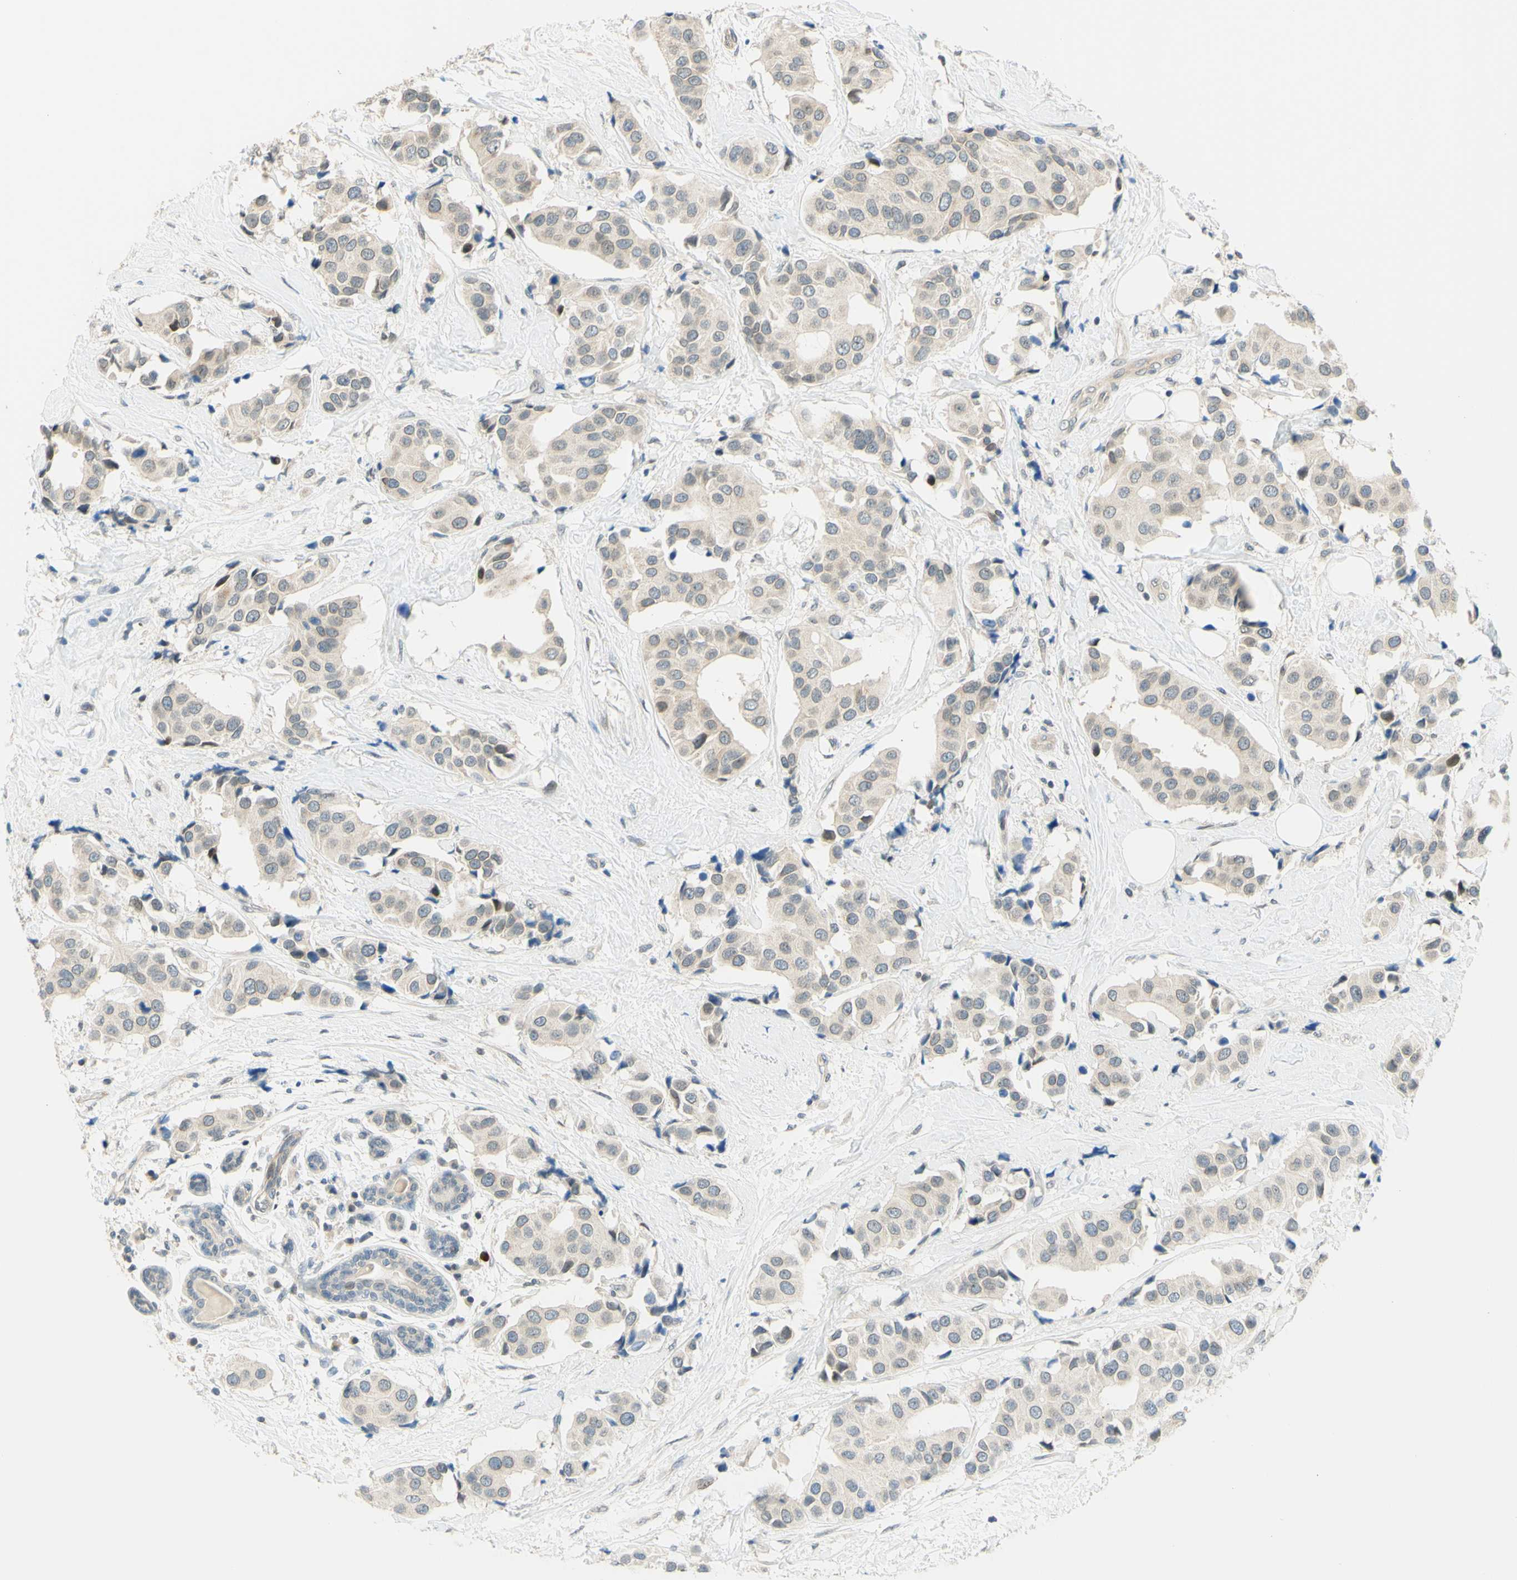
{"staining": {"intensity": "weak", "quantity": "25%-75%", "location": "cytoplasmic/membranous"}, "tissue": "breast cancer", "cell_type": "Tumor cells", "image_type": "cancer", "snomed": [{"axis": "morphology", "description": "Normal tissue, NOS"}, {"axis": "morphology", "description": "Duct carcinoma"}, {"axis": "topography", "description": "Breast"}], "caption": "This histopathology image reveals immunohistochemistry (IHC) staining of human breast cancer (invasive ductal carcinoma), with low weak cytoplasmic/membranous expression in approximately 25%-75% of tumor cells.", "gene": "C2CD2L", "patient": {"sex": "female", "age": 39}}